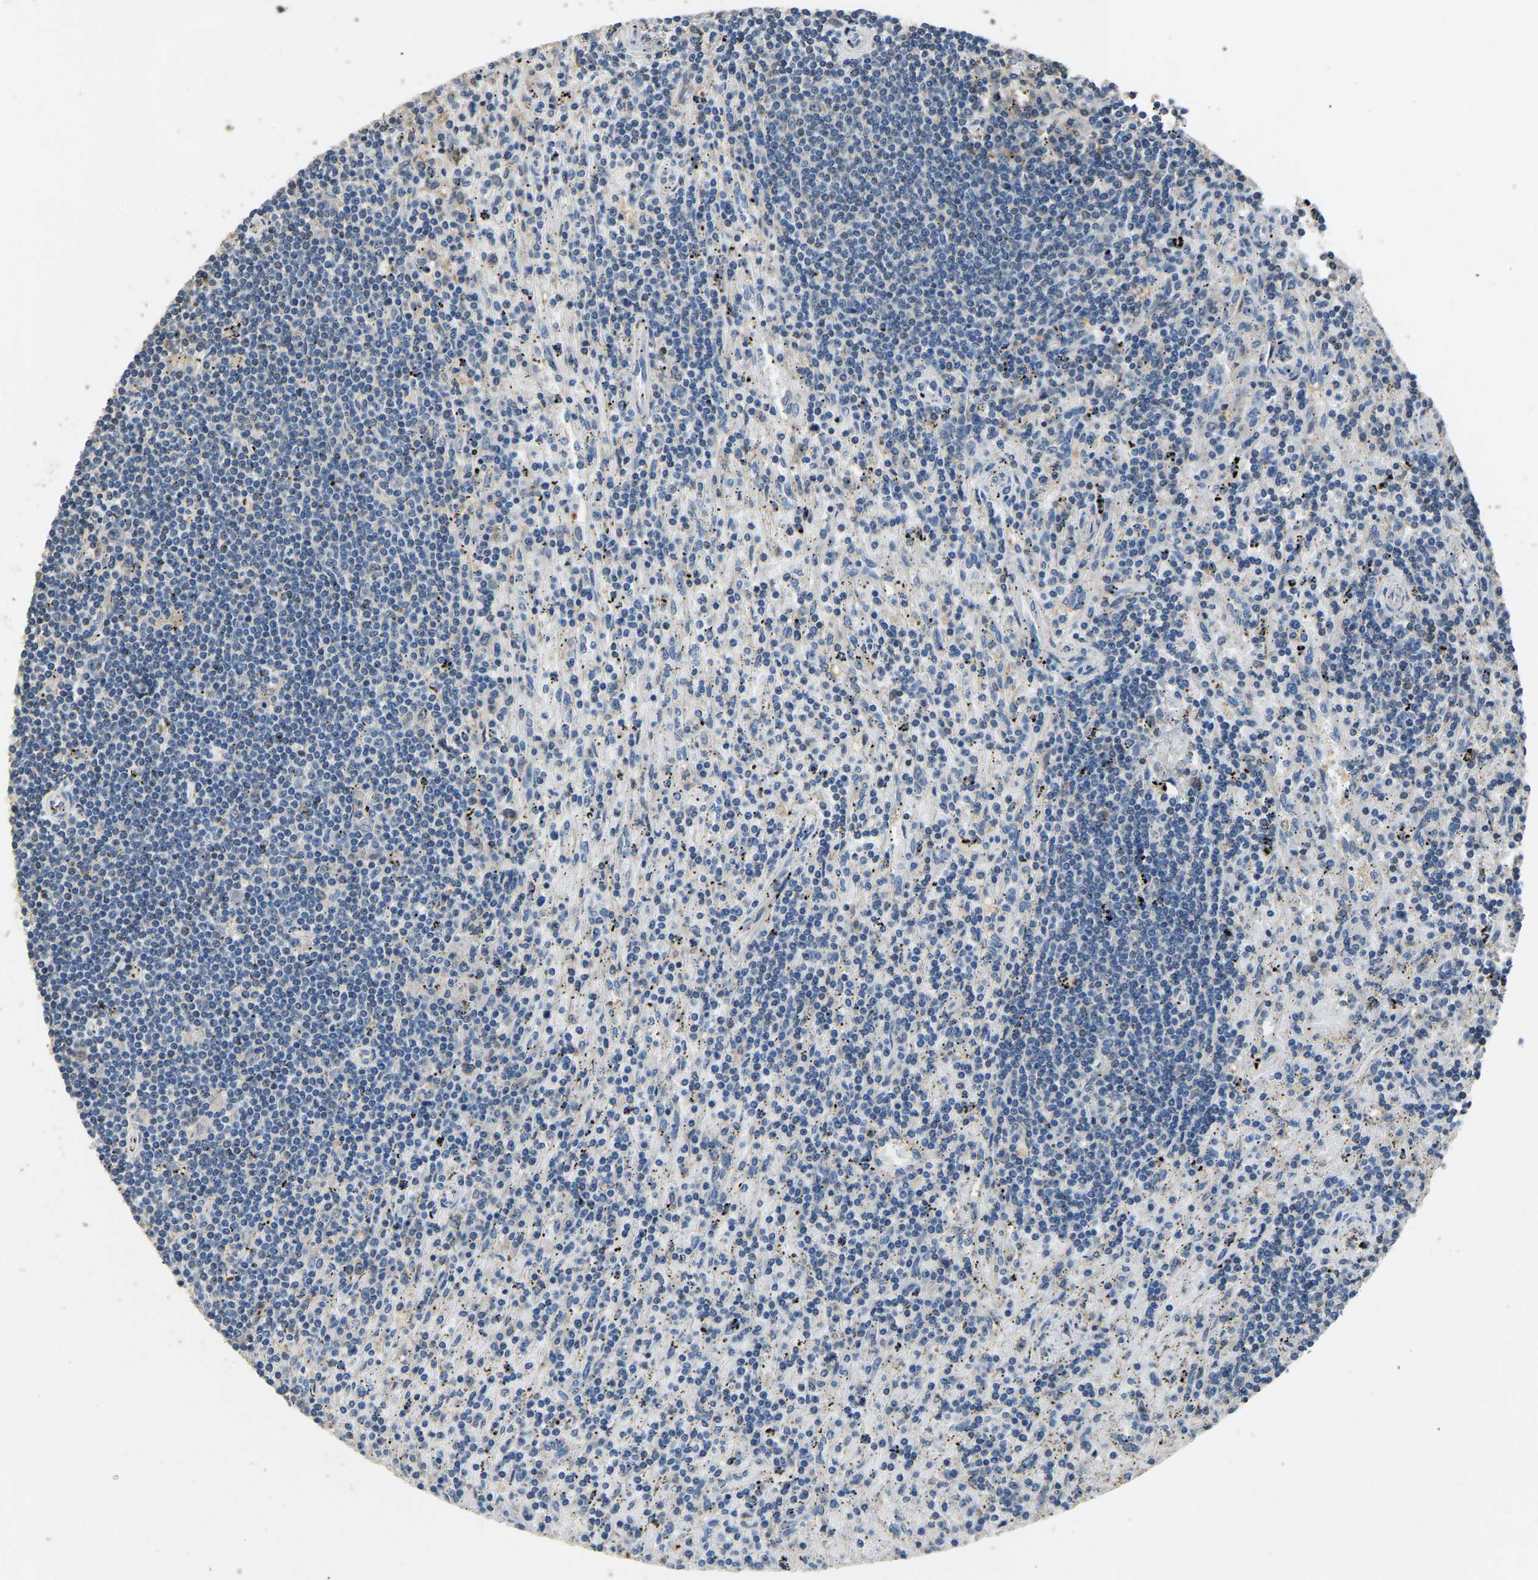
{"staining": {"intensity": "negative", "quantity": "none", "location": "none"}, "tissue": "lymphoma", "cell_type": "Tumor cells", "image_type": "cancer", "snomed": [{"axis": "morphology", "description": "Malignant lymphoma, non-Hodgkin's type, Low grade"}, {"axis": "topography", "description": "Spleen"}], "caption": "Immunohistochemistry (IHC) of human low-grade malignant lymphoma, non-Hodgkin's type displays no staining in tumor cells.", "gene": "TUFM", "patient": {"sex": "male", "age": 76}}